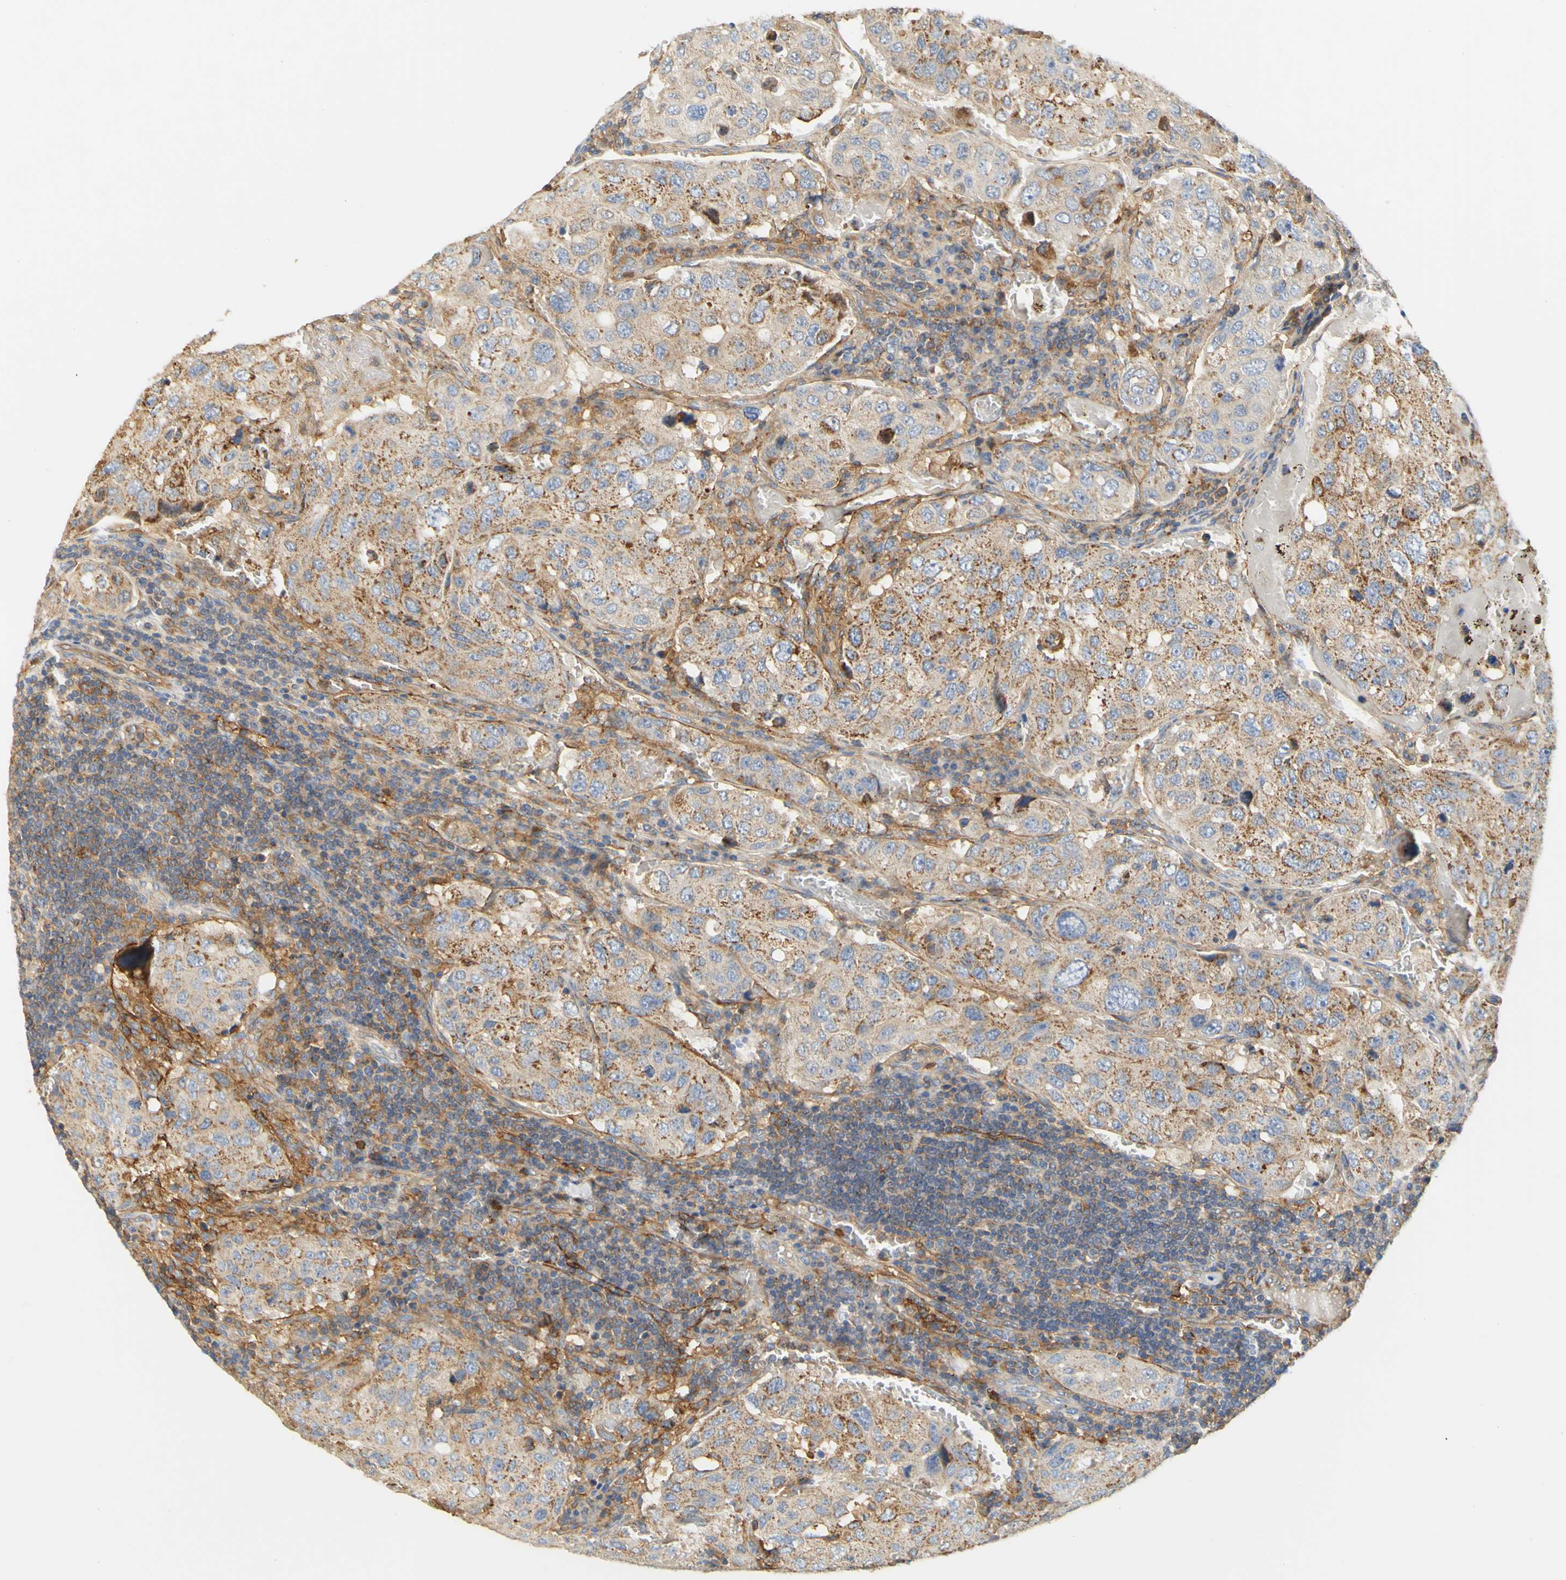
{"staining": {"intensity": "moderate", "quantity": ">75%", "location": "cytoplasmic/membranous"}, "tissue": "urothelial cancer", "cell_type": "Tumor cells", "image_type": "cancer", "snomed": [{"axis": "morphology", "description": "Urothelial carcinoma, High grade"}, {"axis": "topography", "description": "Lymph node"}, {"axis": "topography", "description": "Urinary bladder"}], "caption": "High-grade urothelial carcinoma stained for a protein shows moderate cytoplasmic/membranous positivity in tumor cells.", "gene": "PCDH7", "patient": {"sex": "male", "age": 51}}